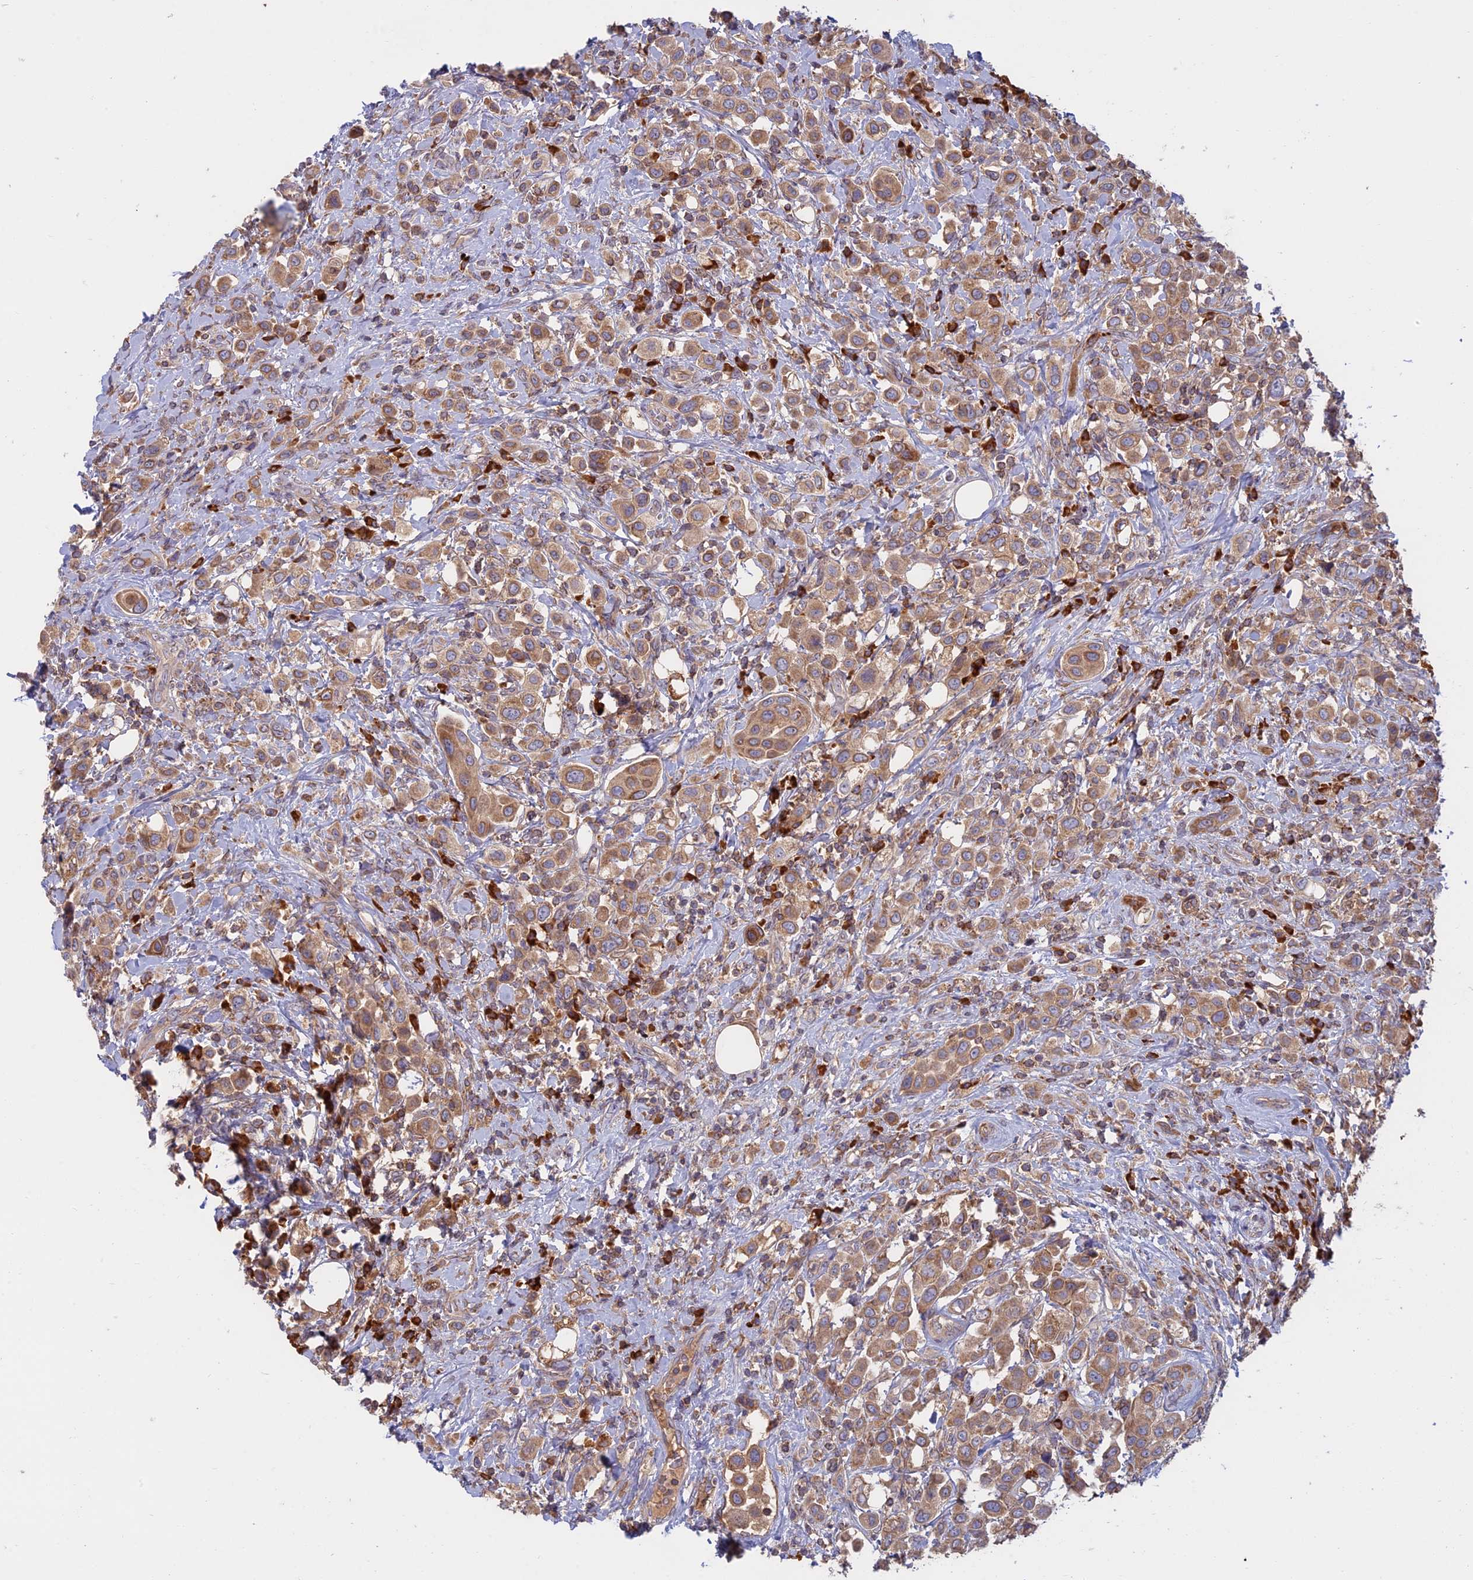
{"staining": {"intensity": "moderate", "quantity": ">75%", "location": "cytoplasmic/membranous"}, "tissue": "urothelial cancer", "cell_type": "Tumor cells", "image_type": "cancer", "snomed": [{"axis": "morphology", "description": "Urothelial carcinoma, High grade"}, {"axis": "topography", "description": "Urinary bladder"}], "caption": "IHC (DAB (3,3'-diaminobenzidine)) staining of human urothelial cancer shows moderate cytoplasmic/membranous protein staining in approximately >75% of tumor cells.", "gene": "TMEM208", "patient": {"sex": "male", "age": 50}}